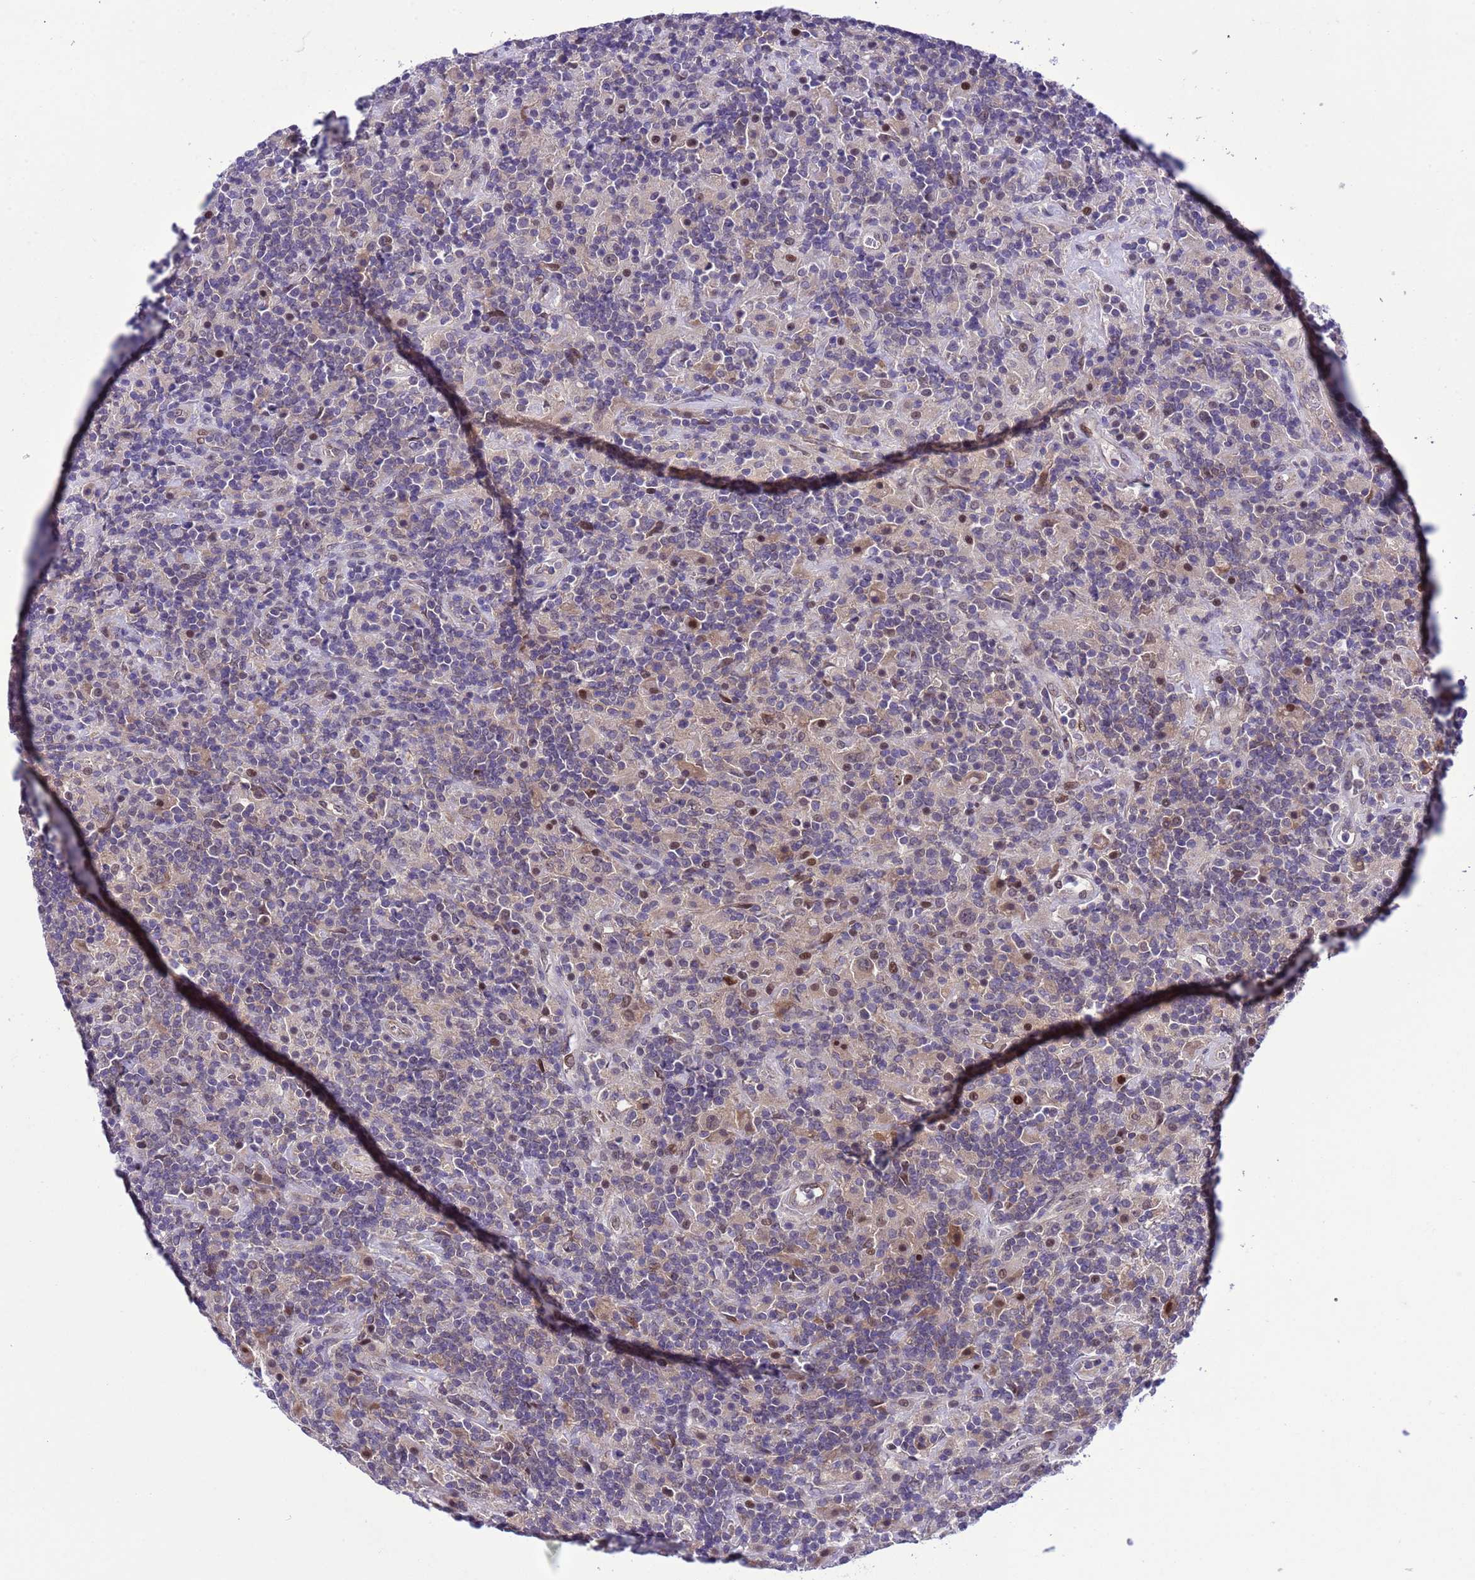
{"staining": {"intensity": "weak", "quantity": "25%-75%", "location": "cytoplasmic/membranous,nuclear"}, "tissue": "lymphoma", "cell_type": "Tumor cells", "image_type": "cancer", "snomed": [{"axis": "morphology", "description": "Hodgkin's disease, NOS"}, {"axis": "topography", "description": "Lymph node"}], "caption": "This image demonstrates IHC staining of human Hodgkin's disease, with low weak cytoplasmic/membranous and nuclear expression in about 25%-75% of tumor cells.", "gene": "RASD1", "patient": {"sex": "male", "age": 70}}